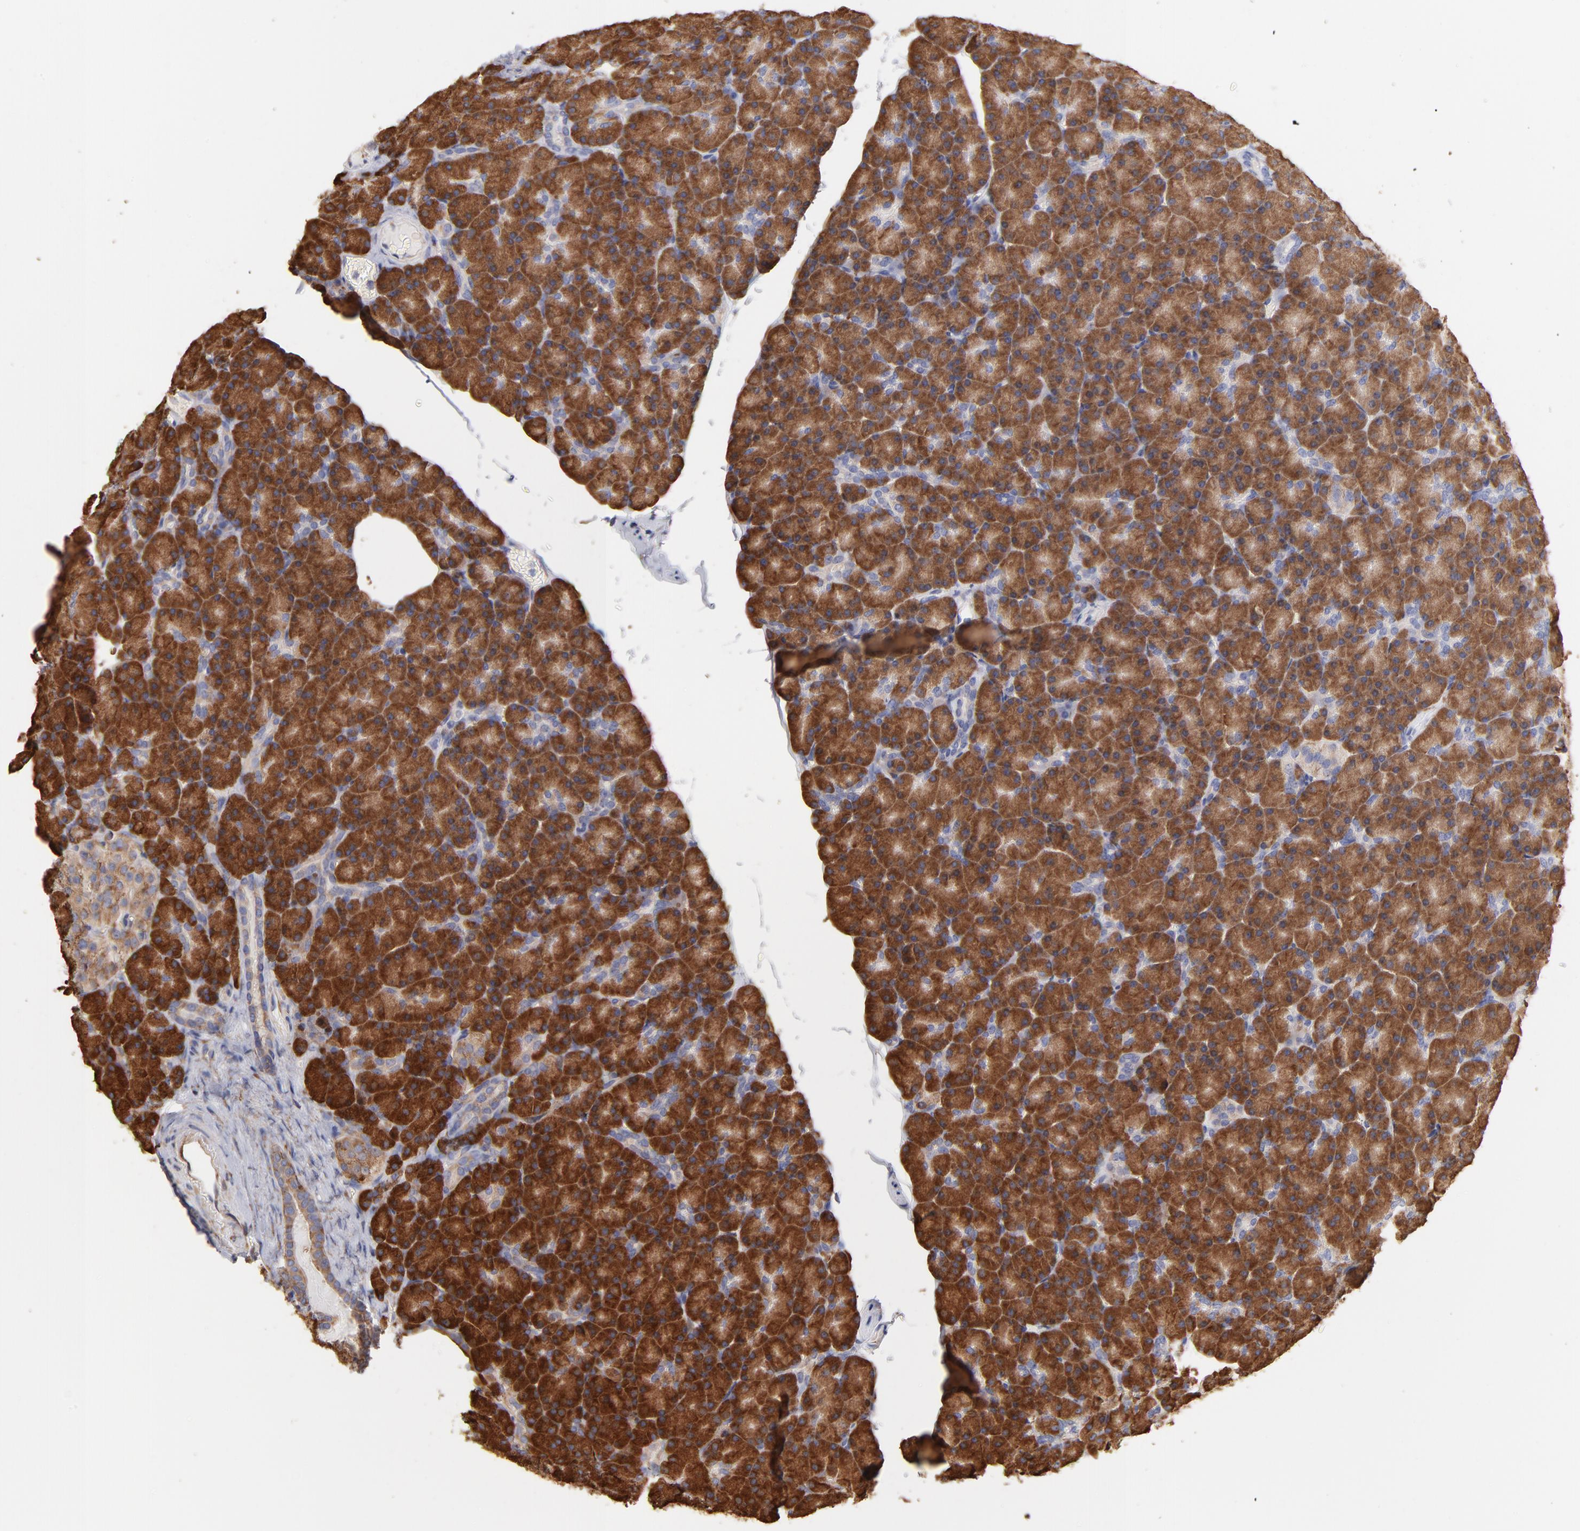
{"staining": {"intensity": "strong", "quantity": ">75%", "location": "cytoplasmic/membranous"}, "tissue": "pancreas", "cell_type": "Exocrine glandular cells", "image_type": "normal", "snomed": [{"axis": "morphology", "description": "Normal tissue, NOS"}, {"axis": "topography", "description": "Pancreas"}], "caption": "This is an image of IHC staining of unremarkable pancreas, which shows strong positivity in the cytoplasmic/membranous of exocrine glandular cells.", "gene": "RPL9", "patient": {"sex": "female", "age": 43}}